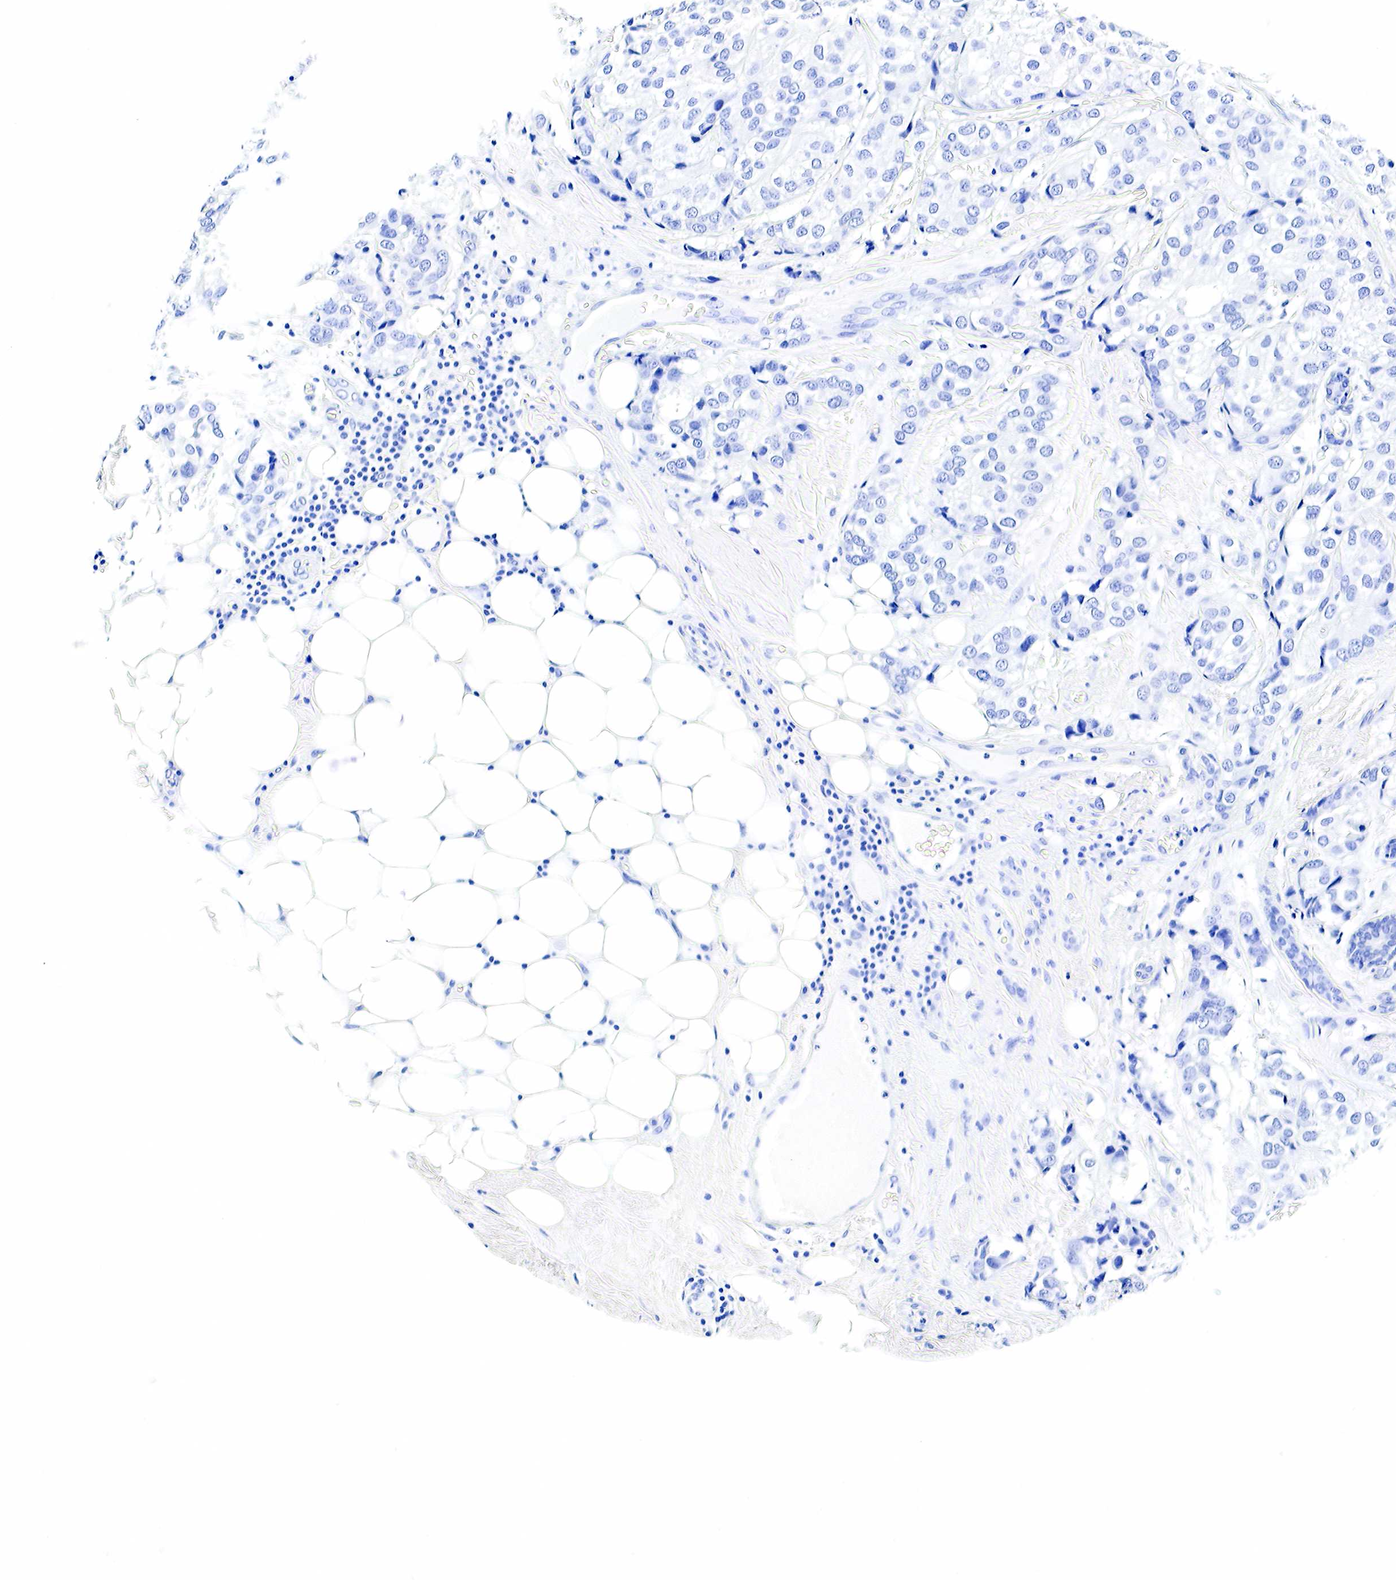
{"staining": {"intensity": "negative", "quantity": "none", "location": "none"}, "tissue": "breast cancer", "cell_type": "Tumor cells", "image_type": "cancer", "snomed": [{"axis": "morphology", "description": "Duct carcinoma"}, {"axis": "topography", "description": "Breast"}], "caption": "Immunohistochemistry (IHC) of invasive ductal carcinoma (breast) demonstrates no positivity in tumor cells.", "gene": "GAST", "patient": {"sex": "female", "age": 68}}